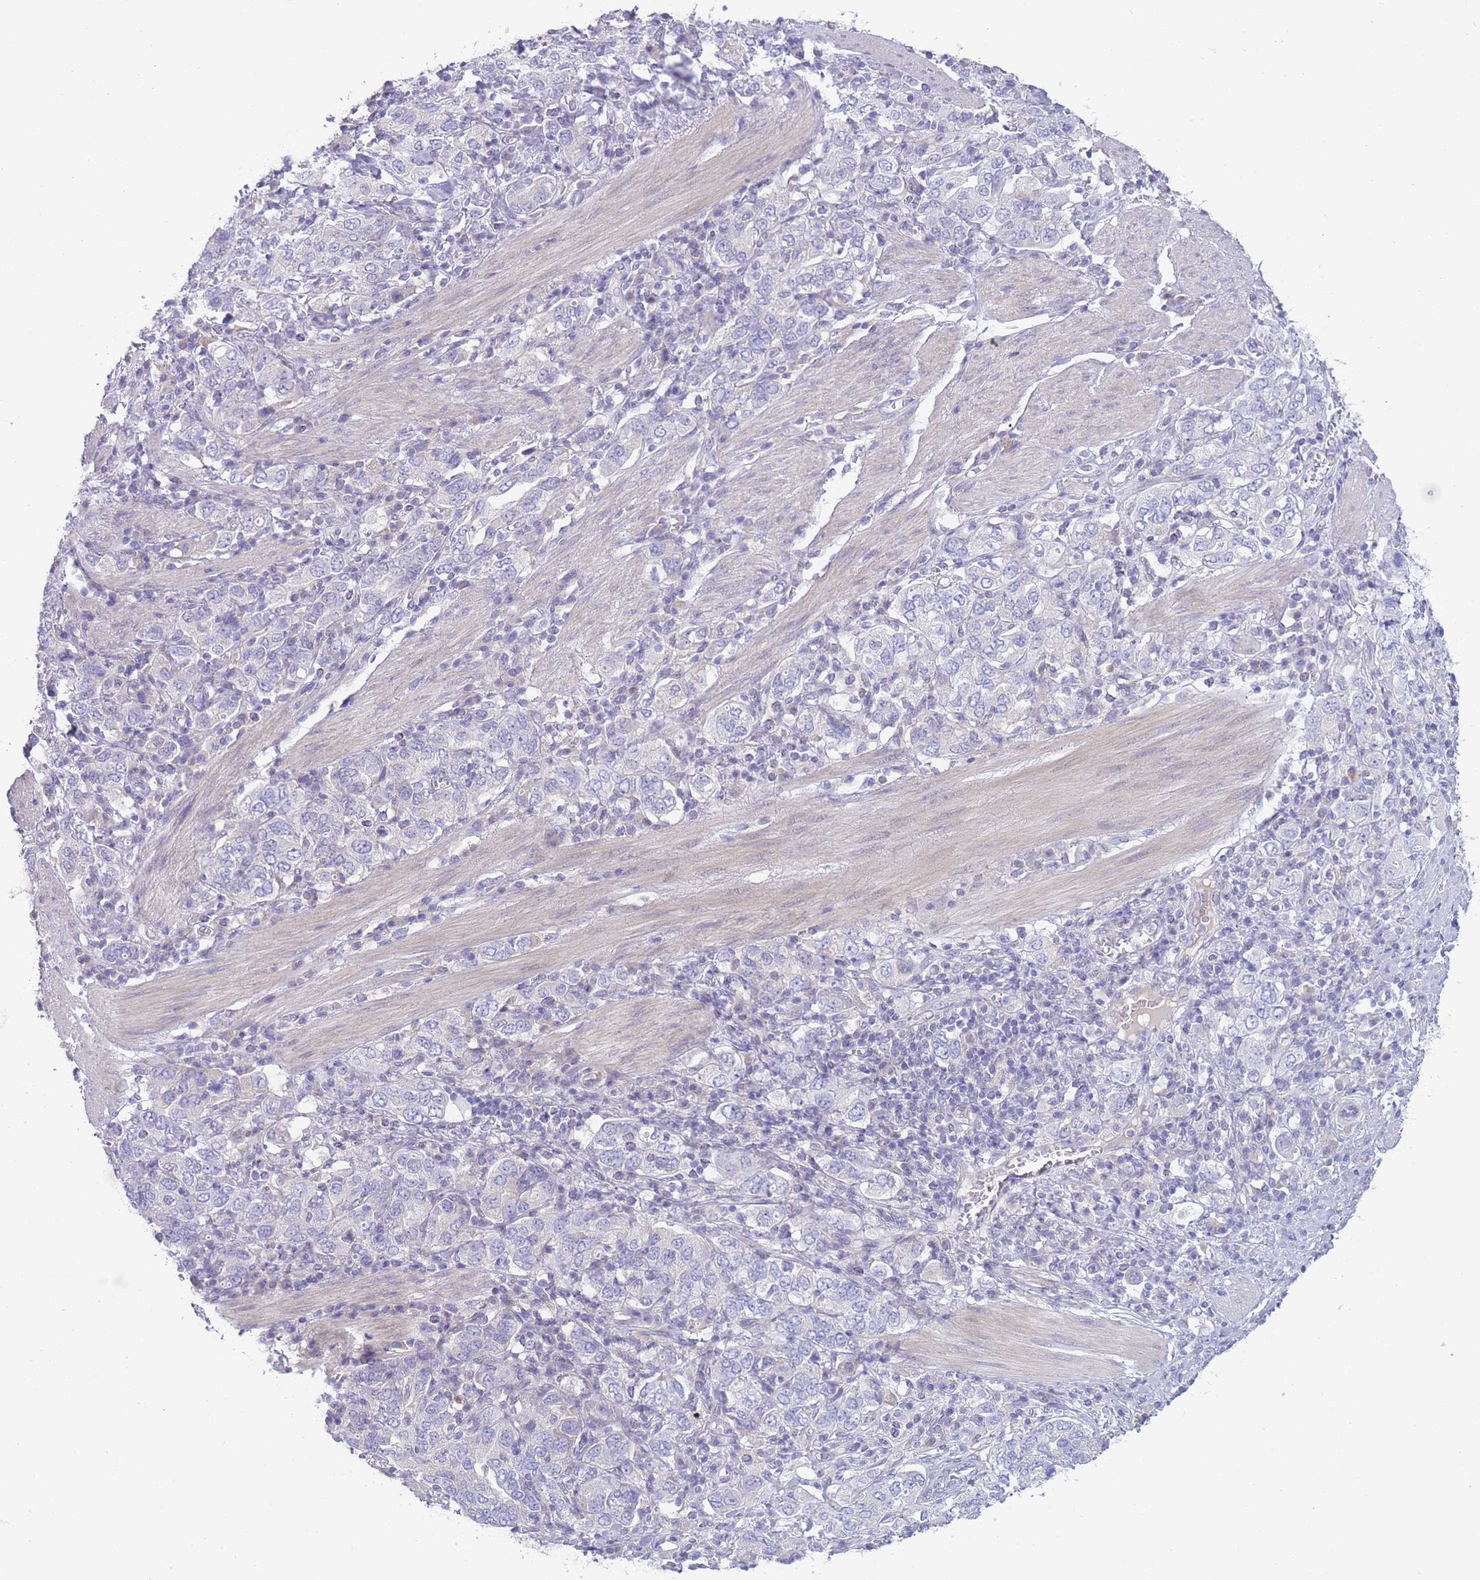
{"staining": {"intensity": "negative", "quantity": "none", "location": "none"}, "tissue": "stomach cancer", "cell_type": "Tumor cells", "image_type": "cancer", "snomed": [{"axis": "morphology", "description": "Adenocarcinoma, NOS"}, {"axis": "topography", "description": "Stomach, upper"}, {"axis": "topography", "description": "Stomach"}], "caption": "High magnification brightfield microscopy of adenocarcinoma (stomach) stained with DAB (3,3'-diaminobenzidine) (brown) and counterstained with hematoxylin (blue): tumor cells show no significant positivity.", "gene": "PRR23B", "patient": {"sex": "male", "age": 62}}